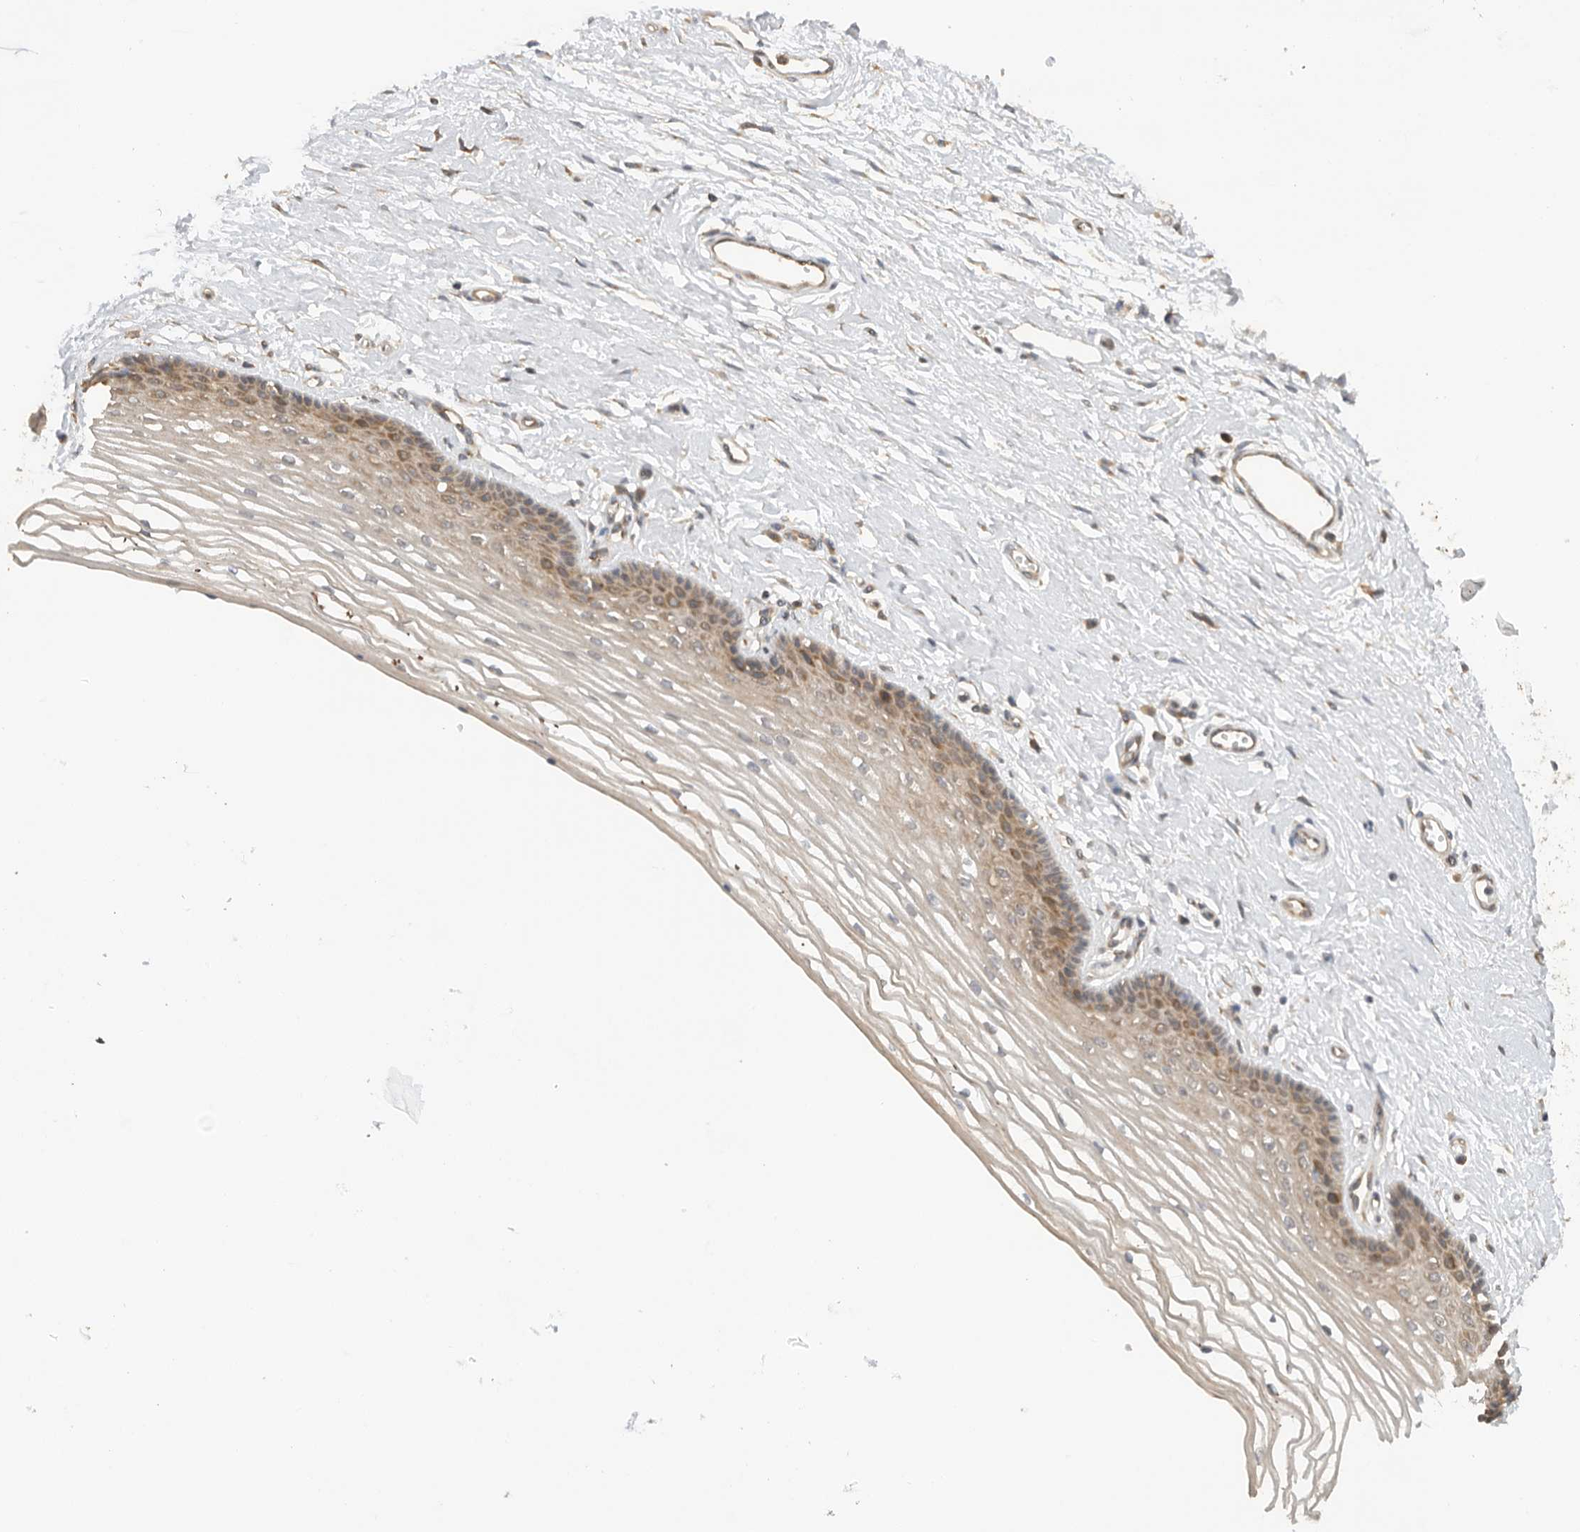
{"staining": {"intensity": "moderate", "quantity": ">75%", "location": "cytoplasmic/membranous"}, "tissue": "vagina", "cell_type": "Squamous epithelial cells", "image_type": "normal", "snomed": [{"axis": "morphology", "description": "Normal tissue, NOS"}, {"axis": "topography", "description": "Vagina"}], "caption": "A brown stain shows moderate cytoplasmic/membranous staining of a protein in squamous epithelial cells of normal vagina.", "gene": "PUM1", "patient": {"sex": "female", "age": 46}}